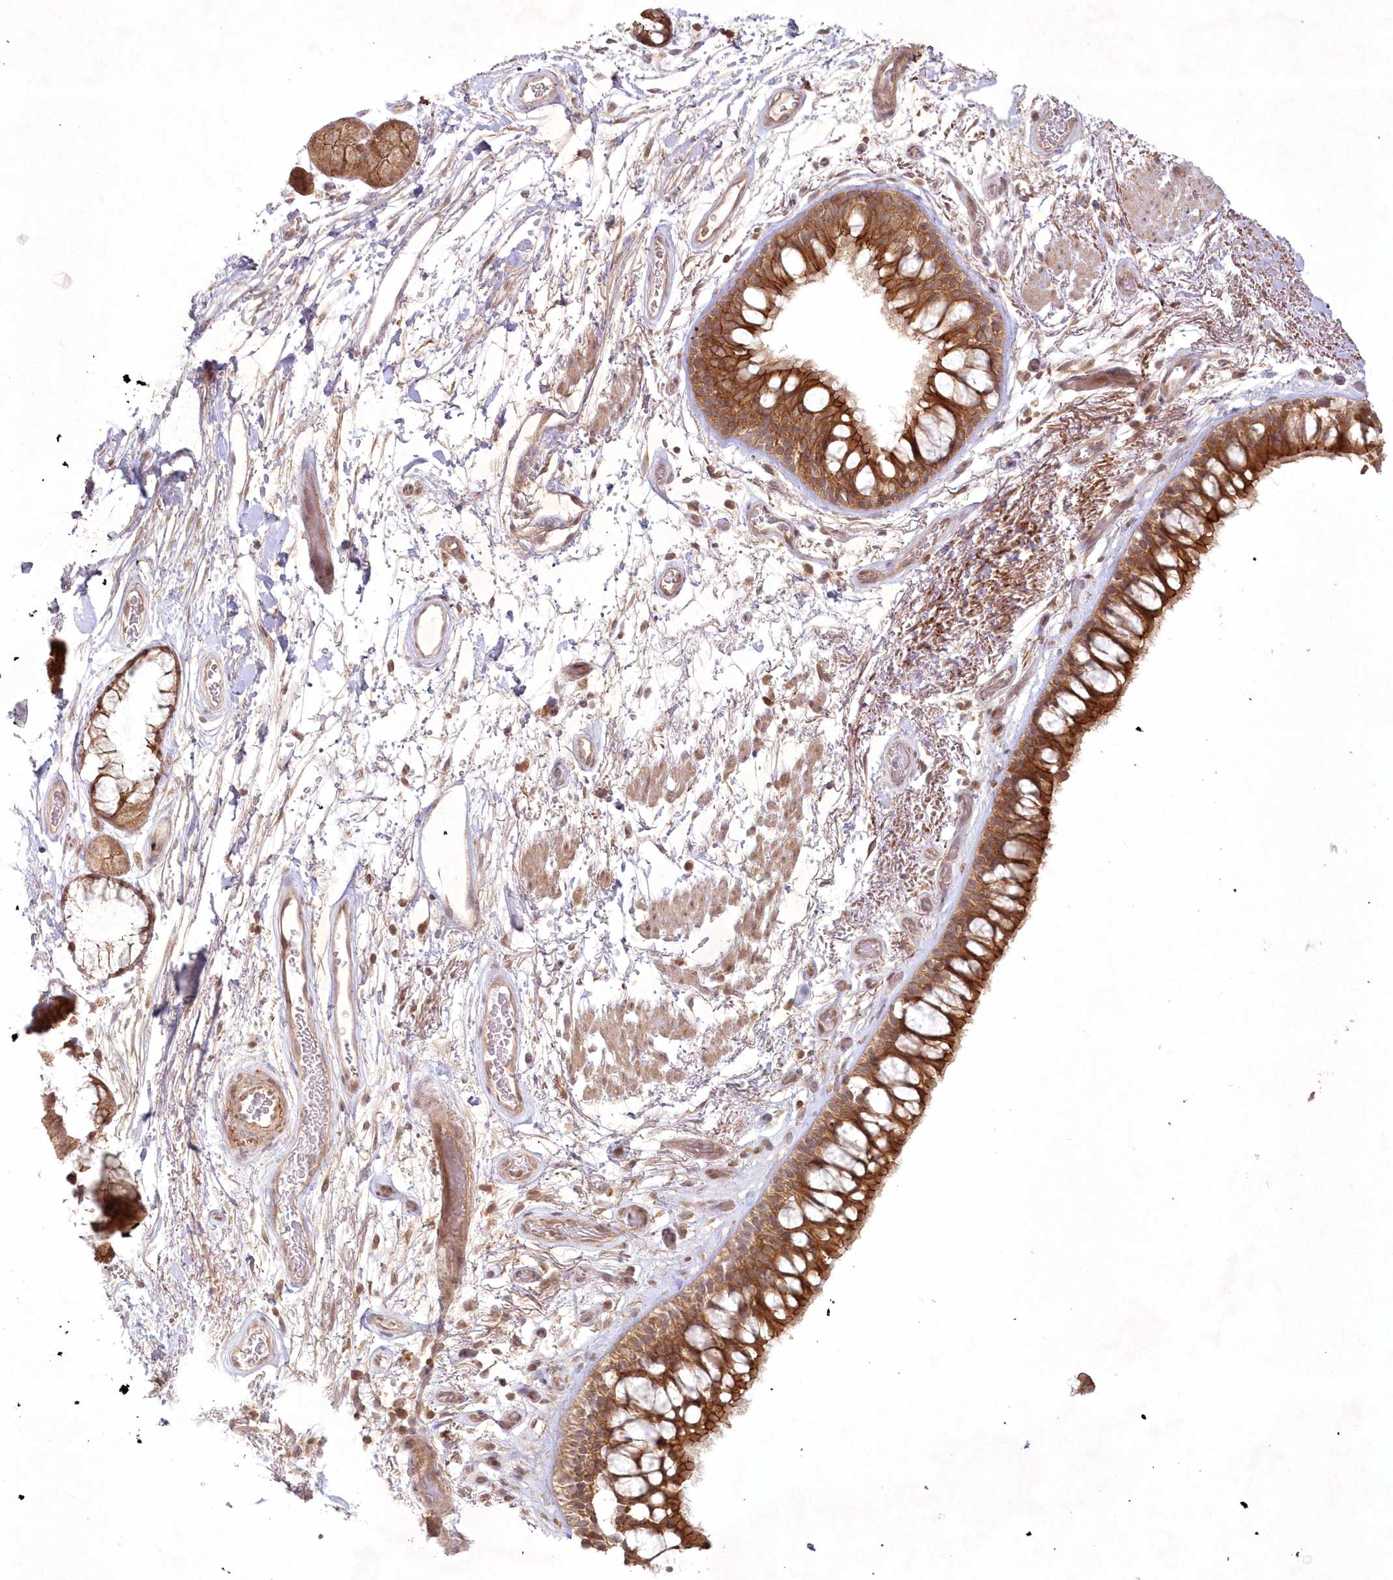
{"staining": {"intensity": "strong", "quantity": ">75%", "location": "cytoplasmic/membranous"}, "tissue": "bronchus", "cell_type": "Respiratory epithelial cells", "image_type": "normal", "snomed": [{"axis": "morphology", "description": "Normal tissue, NOS"}, {"axis": "topography", "description": "Bronchus"}], "caption": "Strong cytoplasmic/membranous staining is appreciated in approximately >75% of respiratory epithelial cells in normal bronchus. (Stains: DAB in brown, nuclei in blue, Microscopy: brightfield microscopy at high magnification).", "gene": "TOGARAM2", "patient": {"sex": "male", "age": 65}}